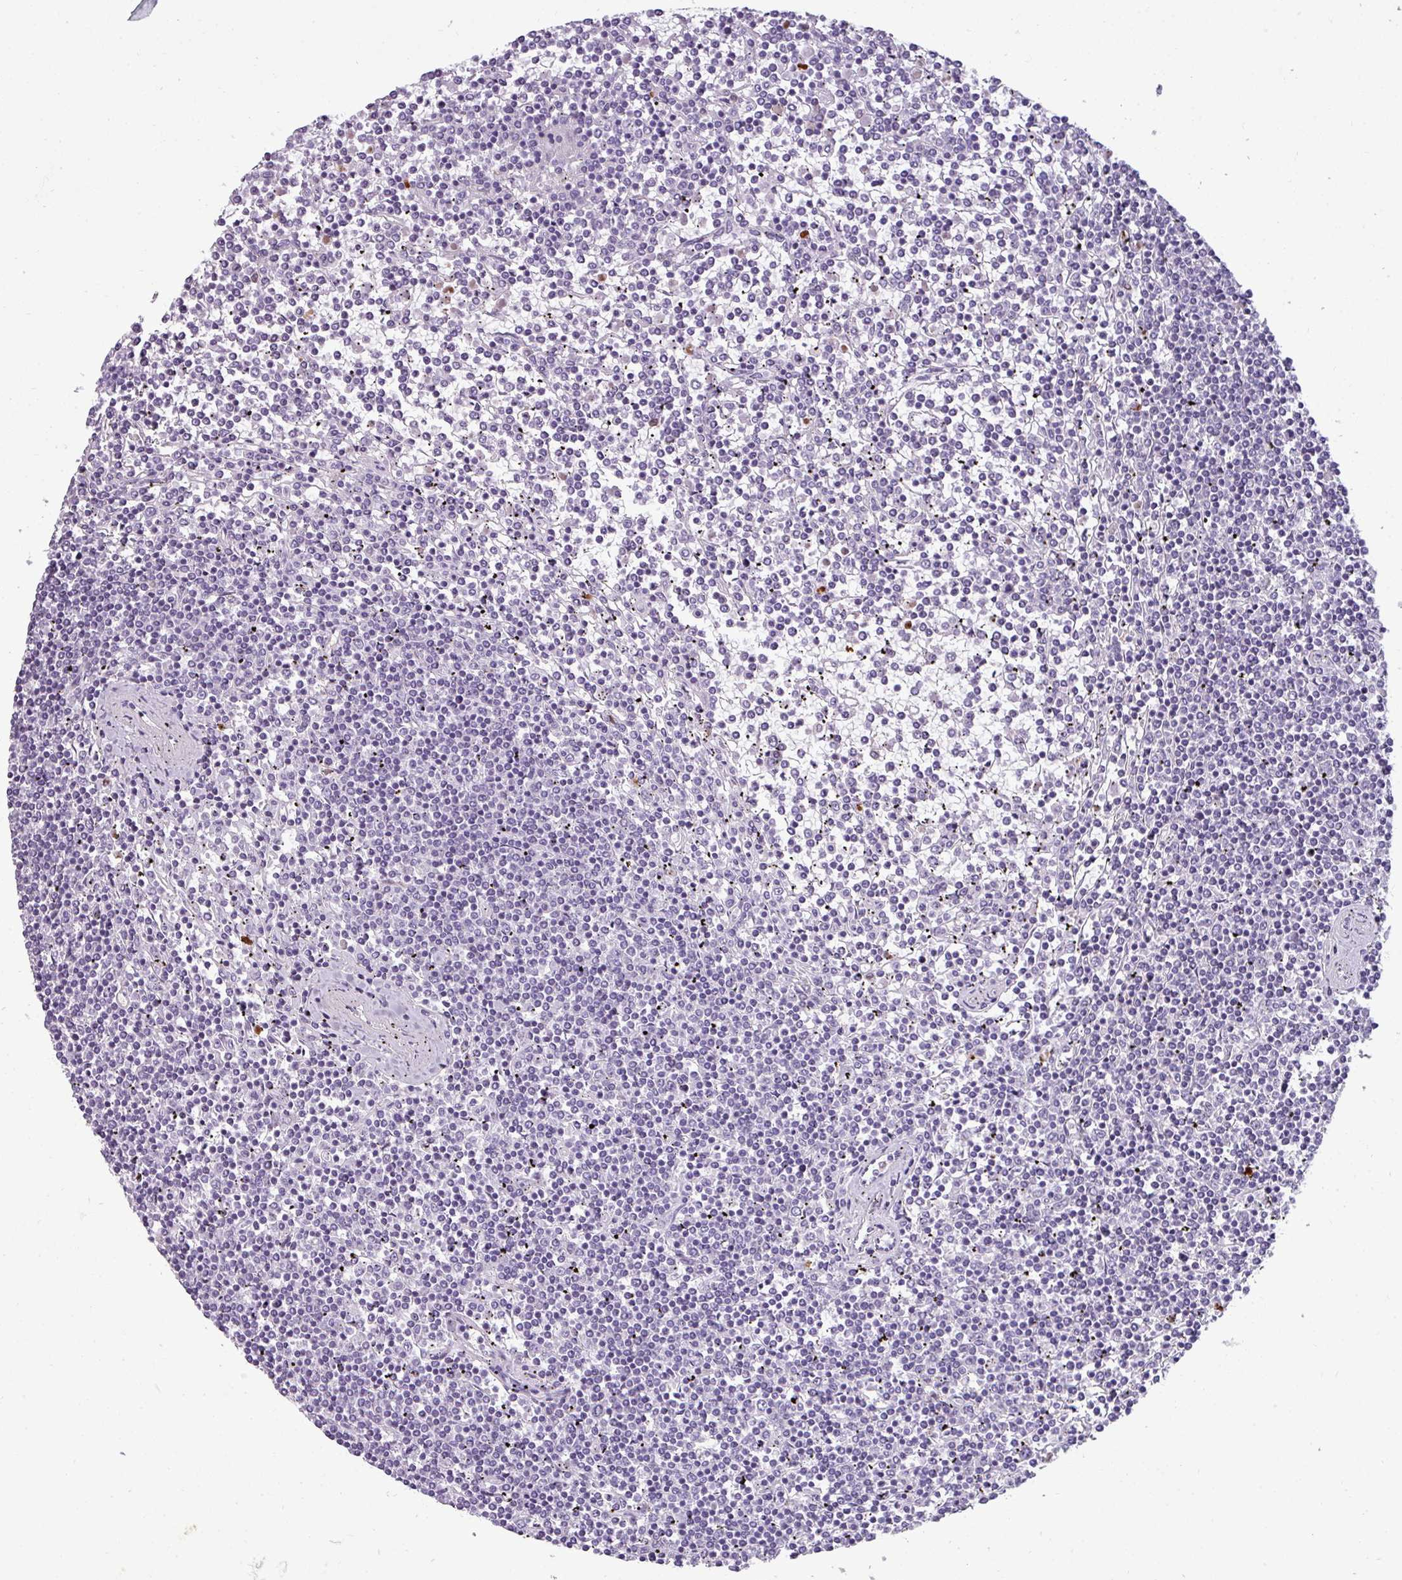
{"staining": {"intensity": "negative", "quantity": "none", "location": "none"}, "tissue": "lymphoma", "cell_type": "Tumor cells", "image_type": "cancer", "snomed": [{"axis": "morphology", "description": "Malignant lymphoma, non-Hodgkin's type, Low grade"}, {"axis": "topography", "description": "Spleen"}], "caption": "Photomicrograph shows no significant protein staining in tumor cells of lymphoma.", "gene": "TRIM39", "patient": {"sex": "female", "age": 19}}